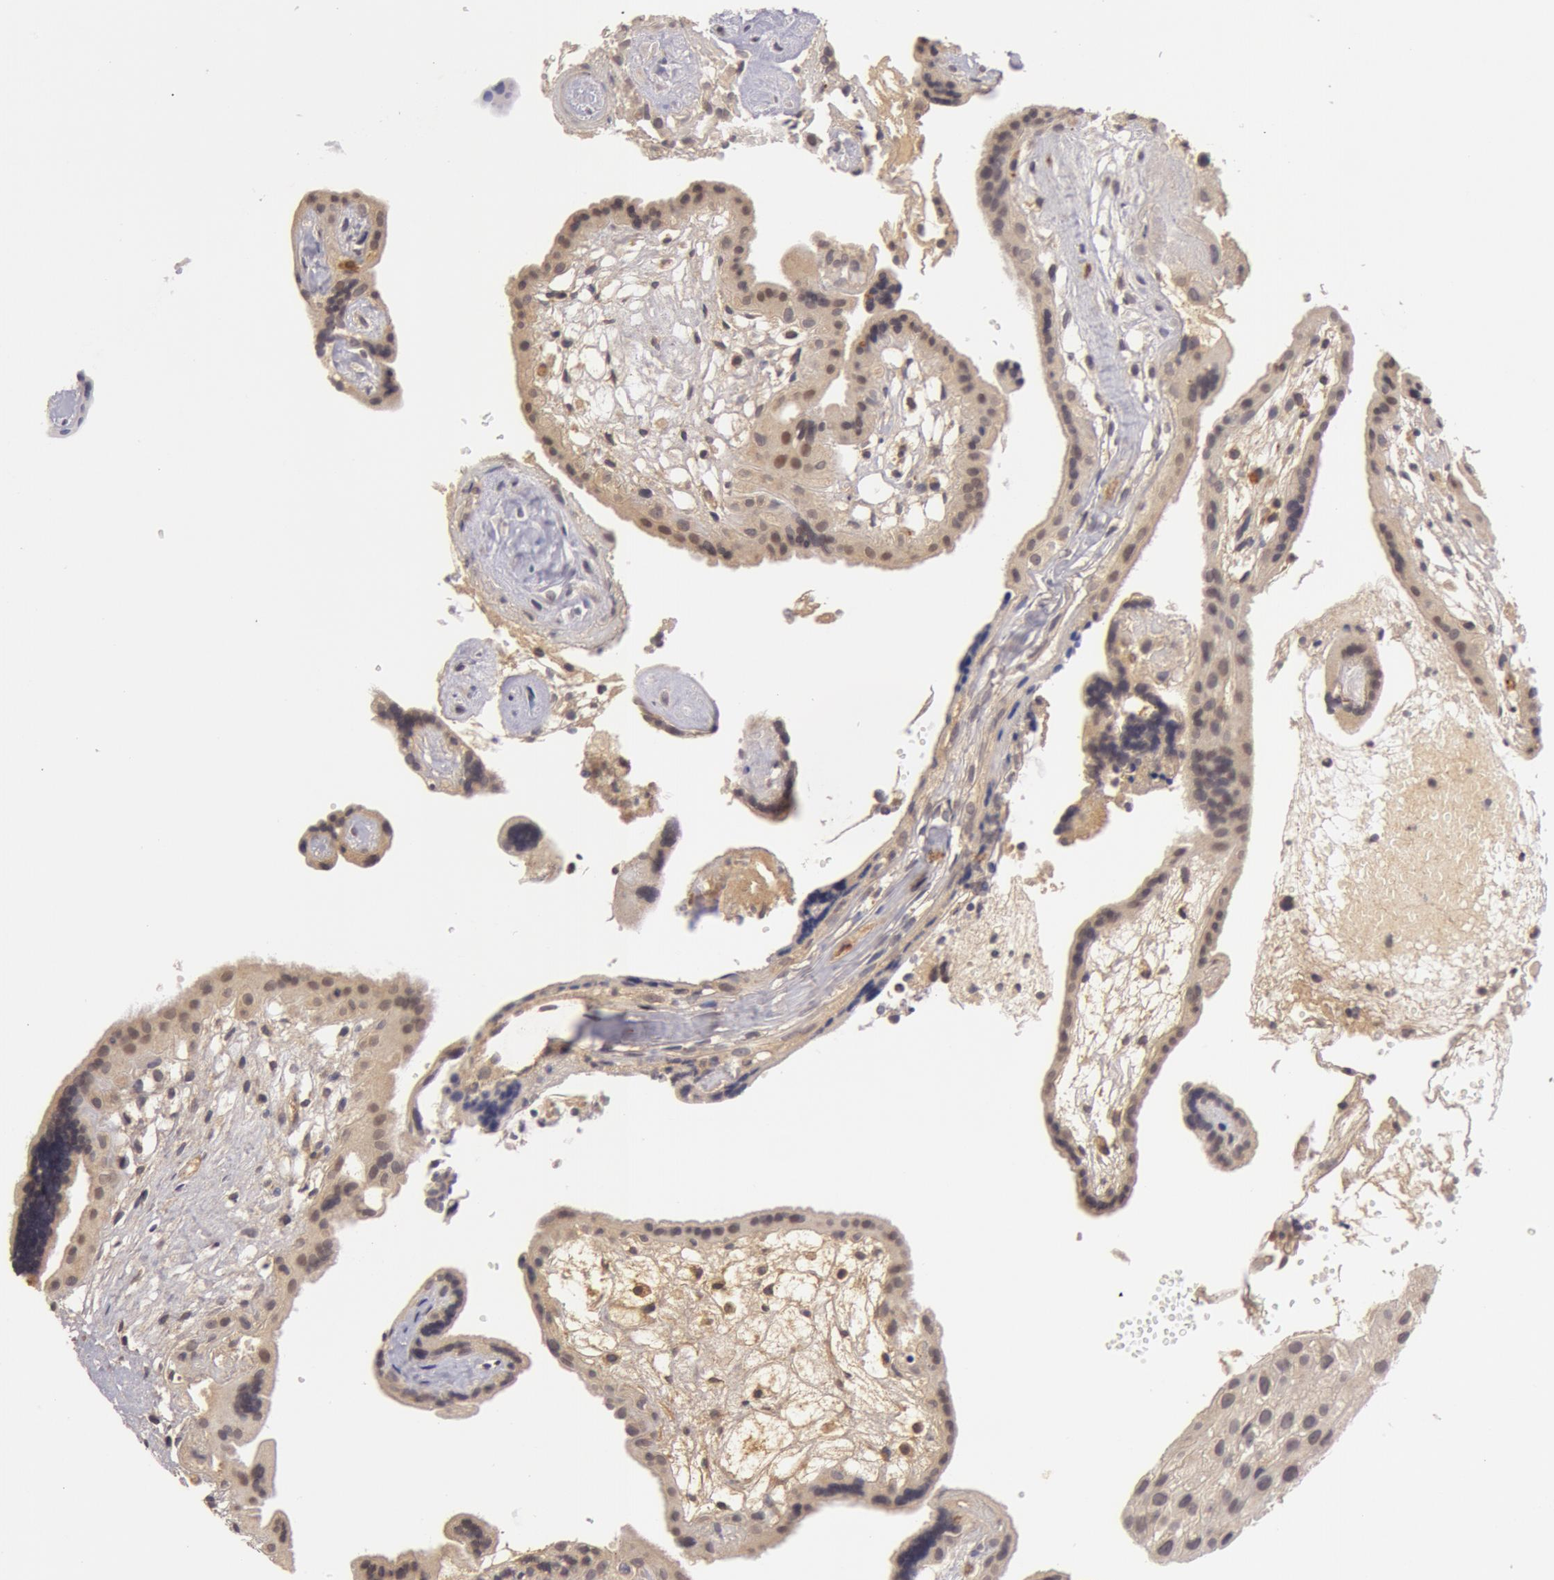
{"staining": {"intensity": "moderate", "quantity": ">75%", "location": "cytoplasmic/membranous"}, "tissue": "placenta", "cell_type": "Decidual cells", "image_type": "normal", "snomed": [{"axis": "morphology", "description": "Normal tissue, NOS"}, {"axis": "topography", "description": "Placenta"}], "caption": "Moderate cytoplasmic/membranous protein staining is identified in about >75% of decidual cells in placenta.", "gene": "BCHE", "patient": {"sex": "female", "age": 32}}